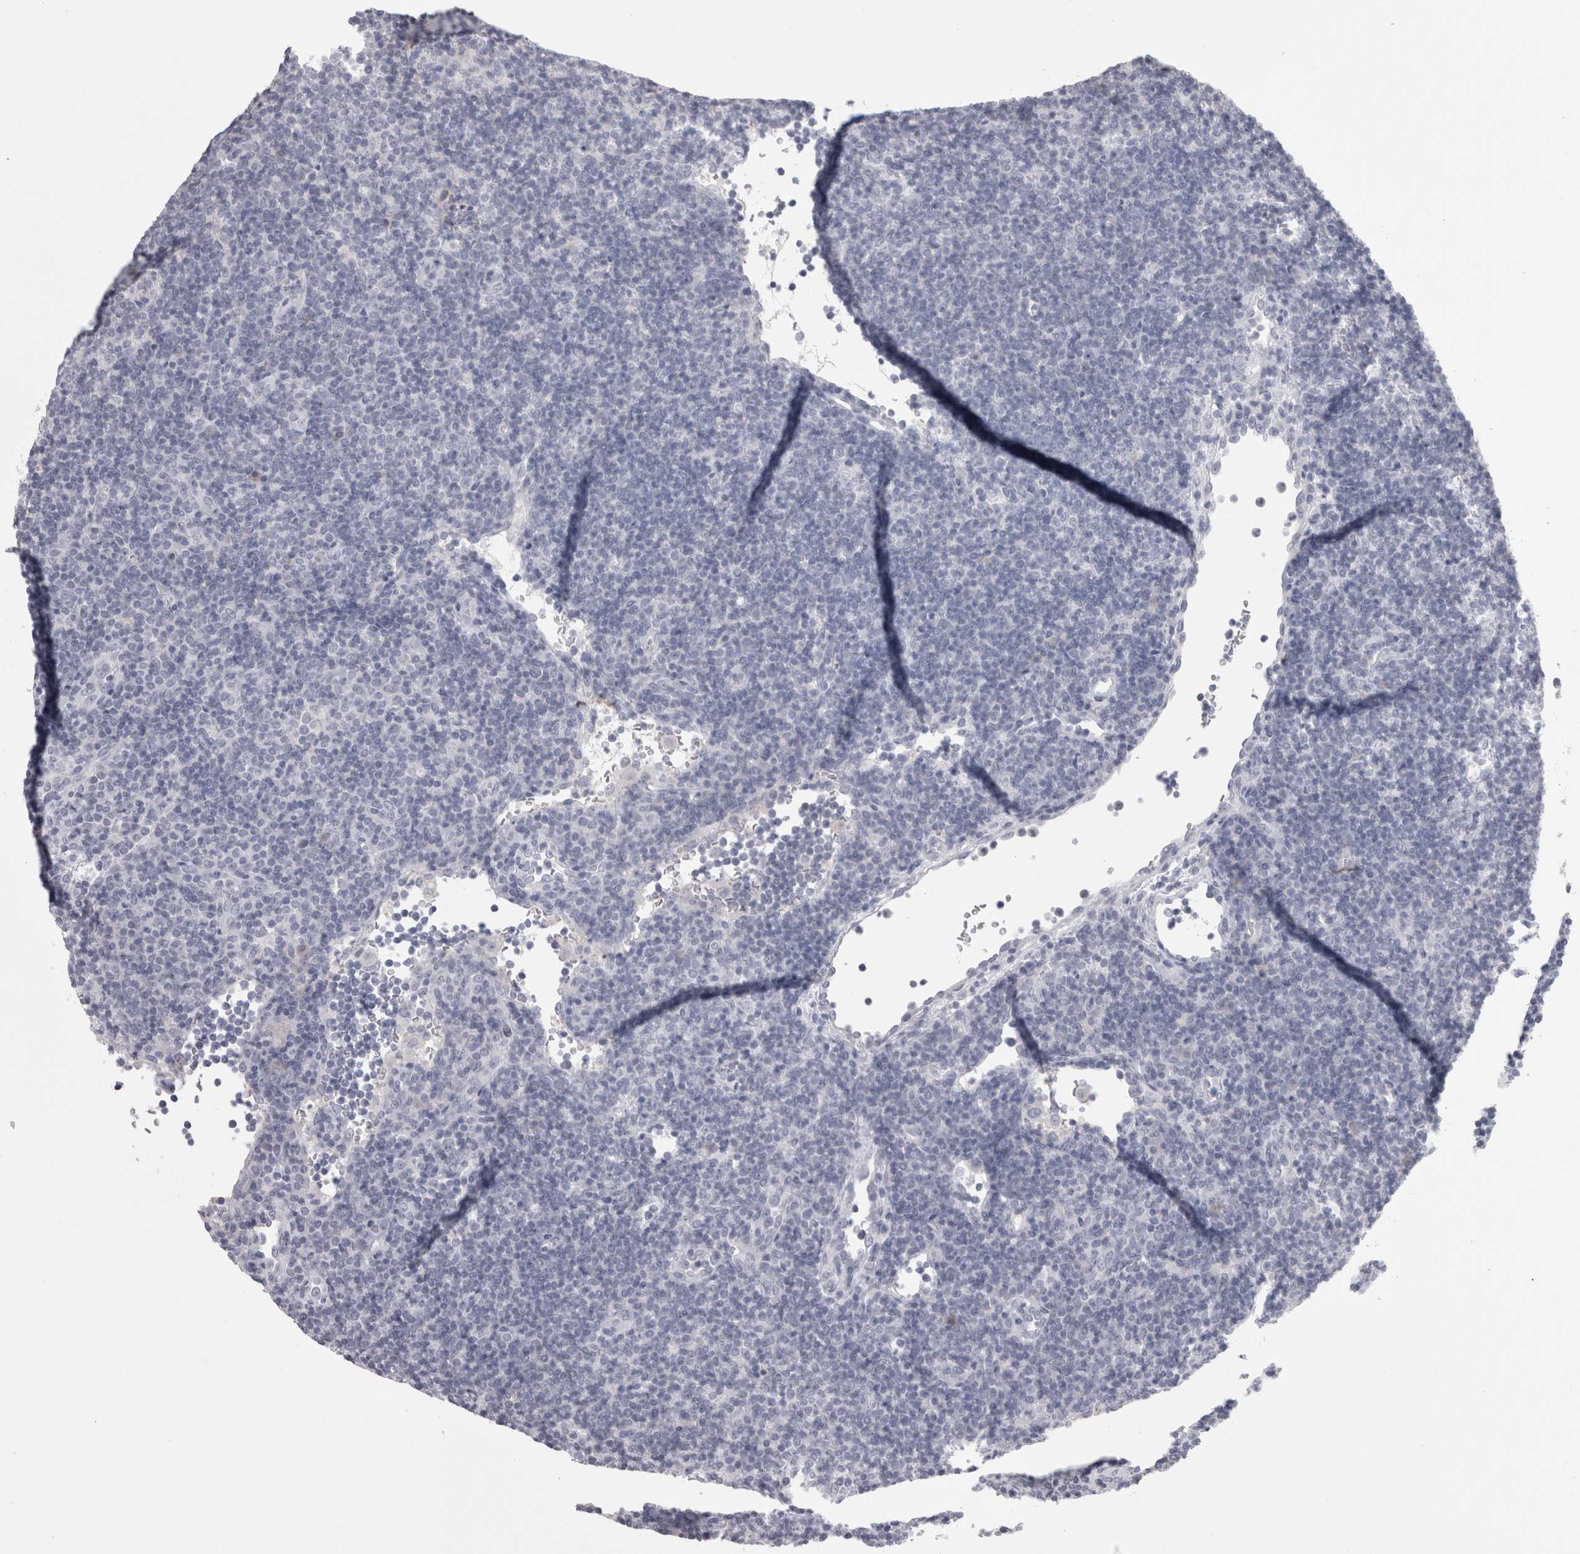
{"staining": {"intensity": "negative", "quantity": "none", "location": "none"}, "tissue": "lymphoma", "cell_type": "Tumor cells", "image_type": "cancer", "snomed": [{"axis": "morphology", "description": "Hodgkin's disease, NOS"}, {"axis": "topography", "description": "Lymph node"}], "caption": "High magnification brightfield microscopy of lymphoma stained with DAB (brown) and counterstained with hematoxylin (blue): tumor cells show no significant staining. Nuclei are stained in blue.", "gene": "SAA4", "patient": {"sex": "female", "age": 57}}